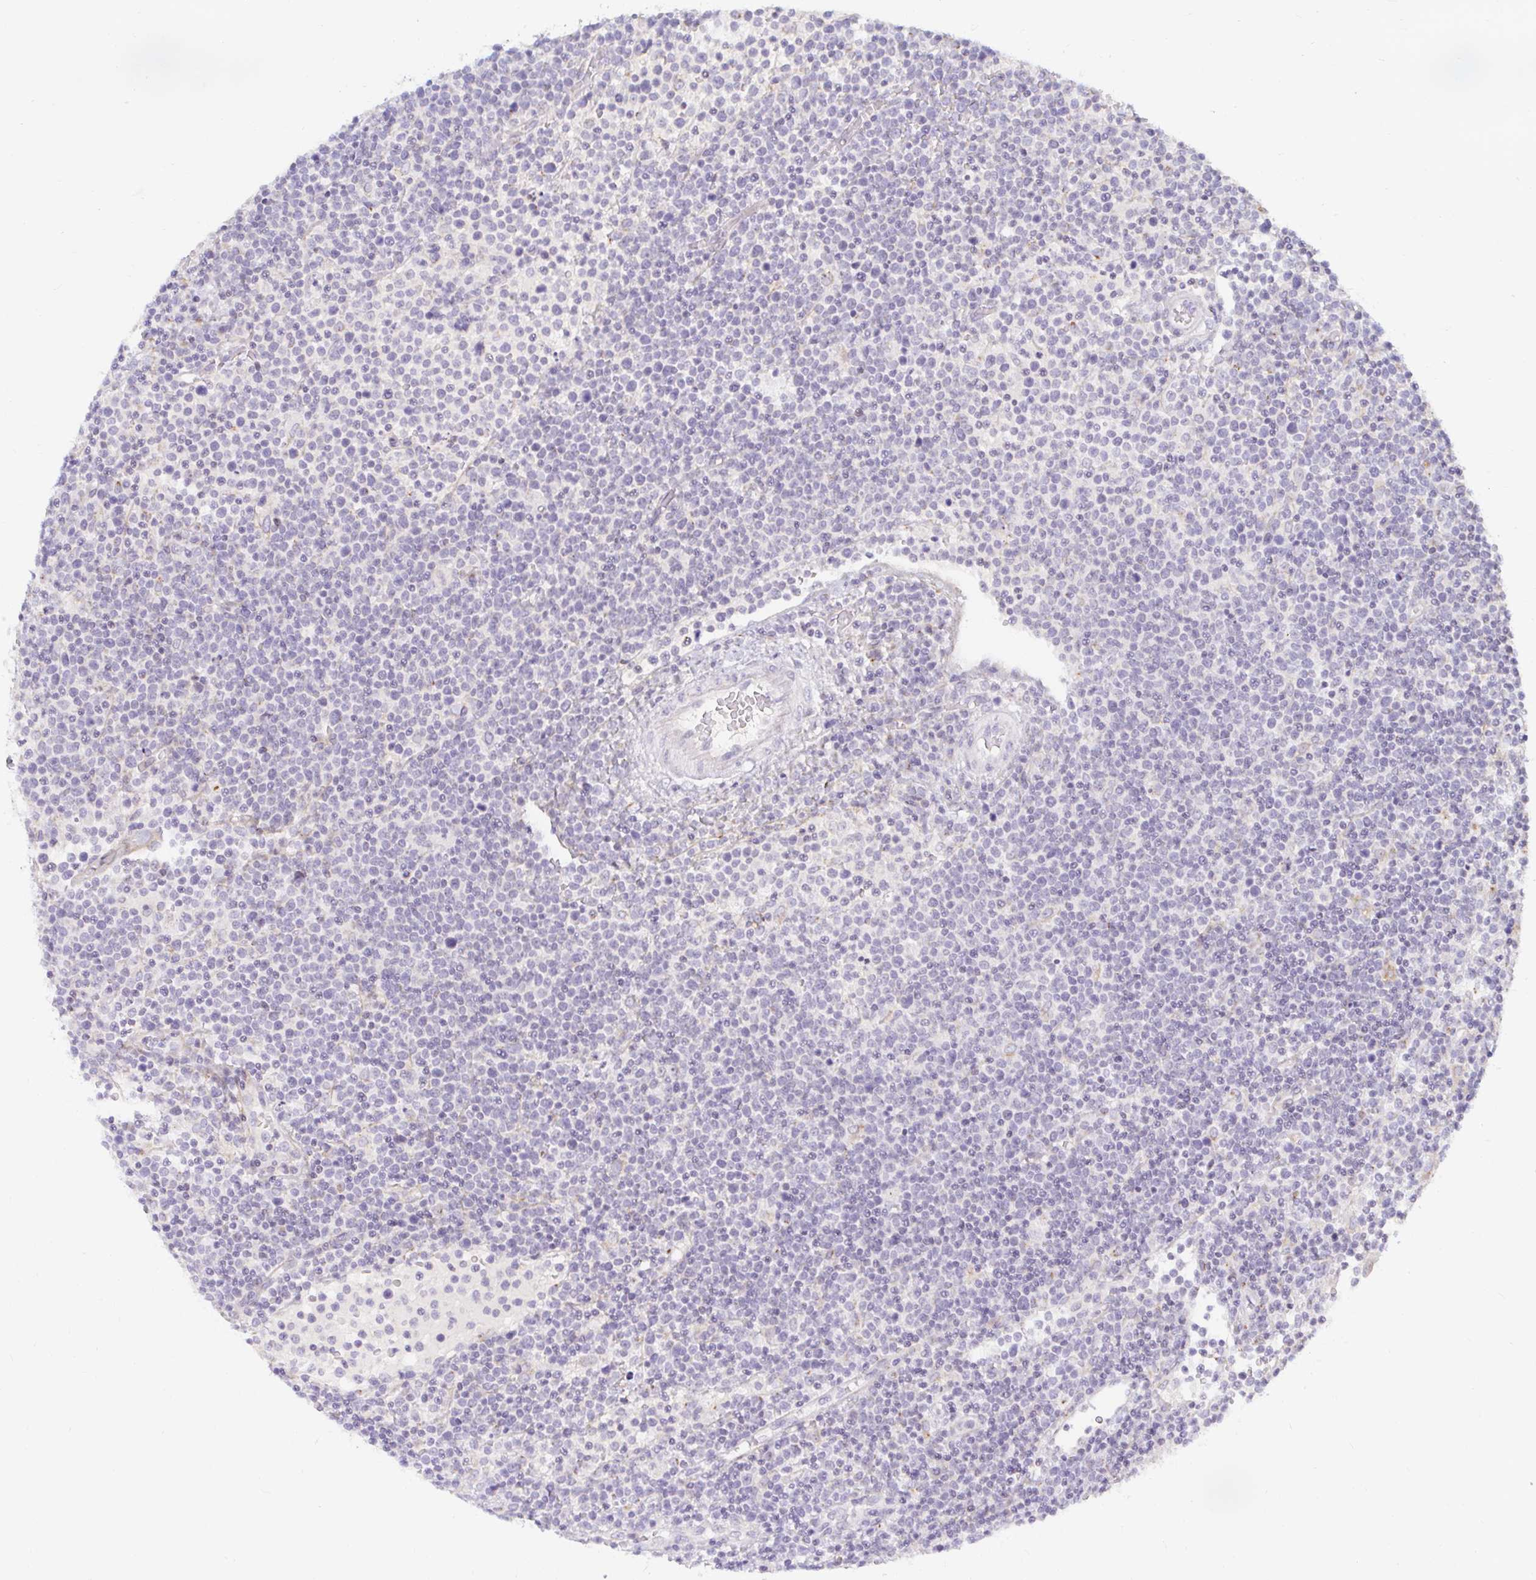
{"staining": {"intensity": "negative", "quantity": "none", "location": "none"}, "tissue": "lymphoma", "cell_type": "Tumor cells", "image_type": "cancer", "snomed": [{"axis": "morphology", "description": "Malignant lymphoma, non-Hodgkin's type, High grade"}, {"axis": "topography", "description": "Lymph node"}], "caption": "Micrograph shows no significant protein staining in tumor cells of lymphoma.", "gene": "OR51D1", "patient": {"sex": "male", "age": 61}}